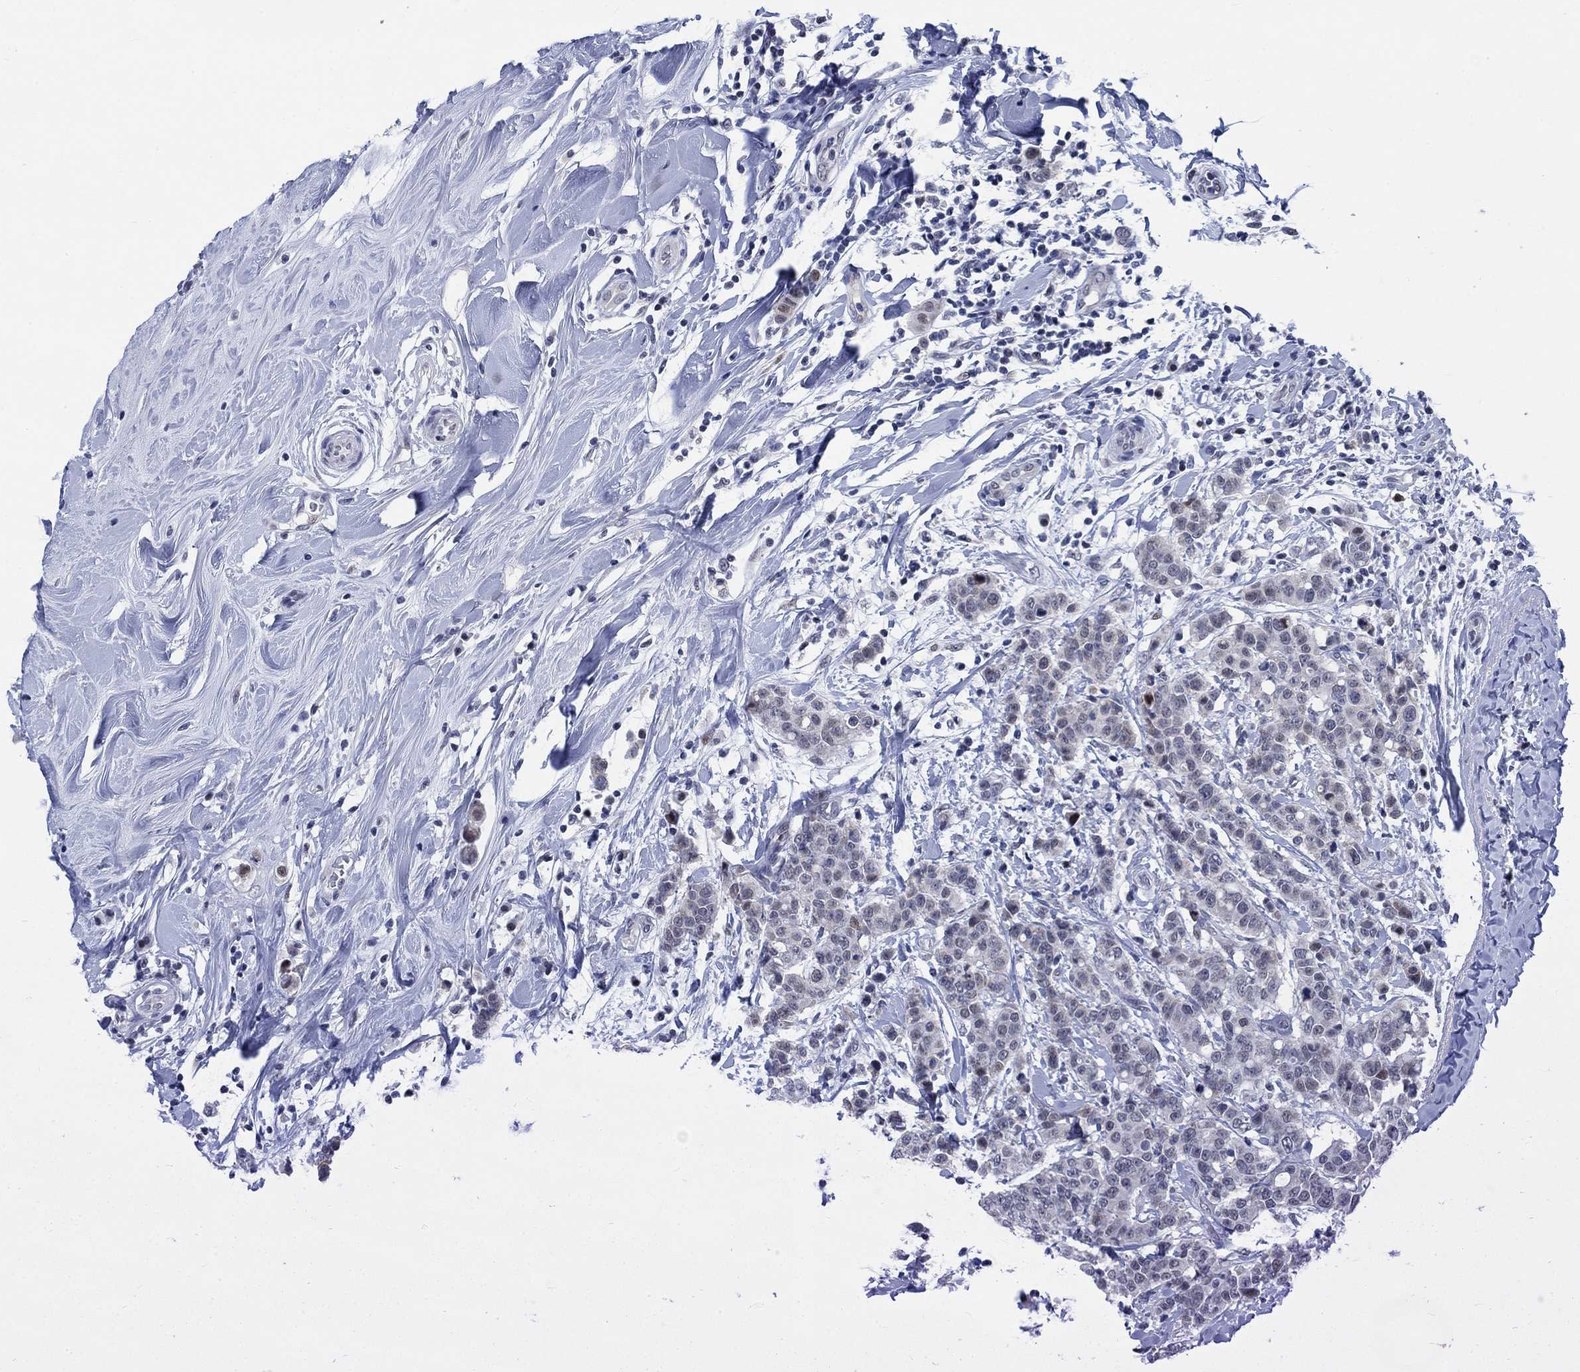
{"staining": {"intensity": "weak", "quantity": "<25%", "location": "cytoplasmic/membranous"}, "tissue": "breast cancer", "cell_type": "Tumor cells", "image_type": "cancer", "snomed": [{"axis": "morphology", "description": "Duct carcinoma"}, {"axis": "topography", "description": "Breast"}], "caption": "This is an IHC image of breast cancer (intraductal carcinoma). There is no staining in tumor cells.", "gene": "NEU3", "patient": {"sex": "female", "age": 27}}